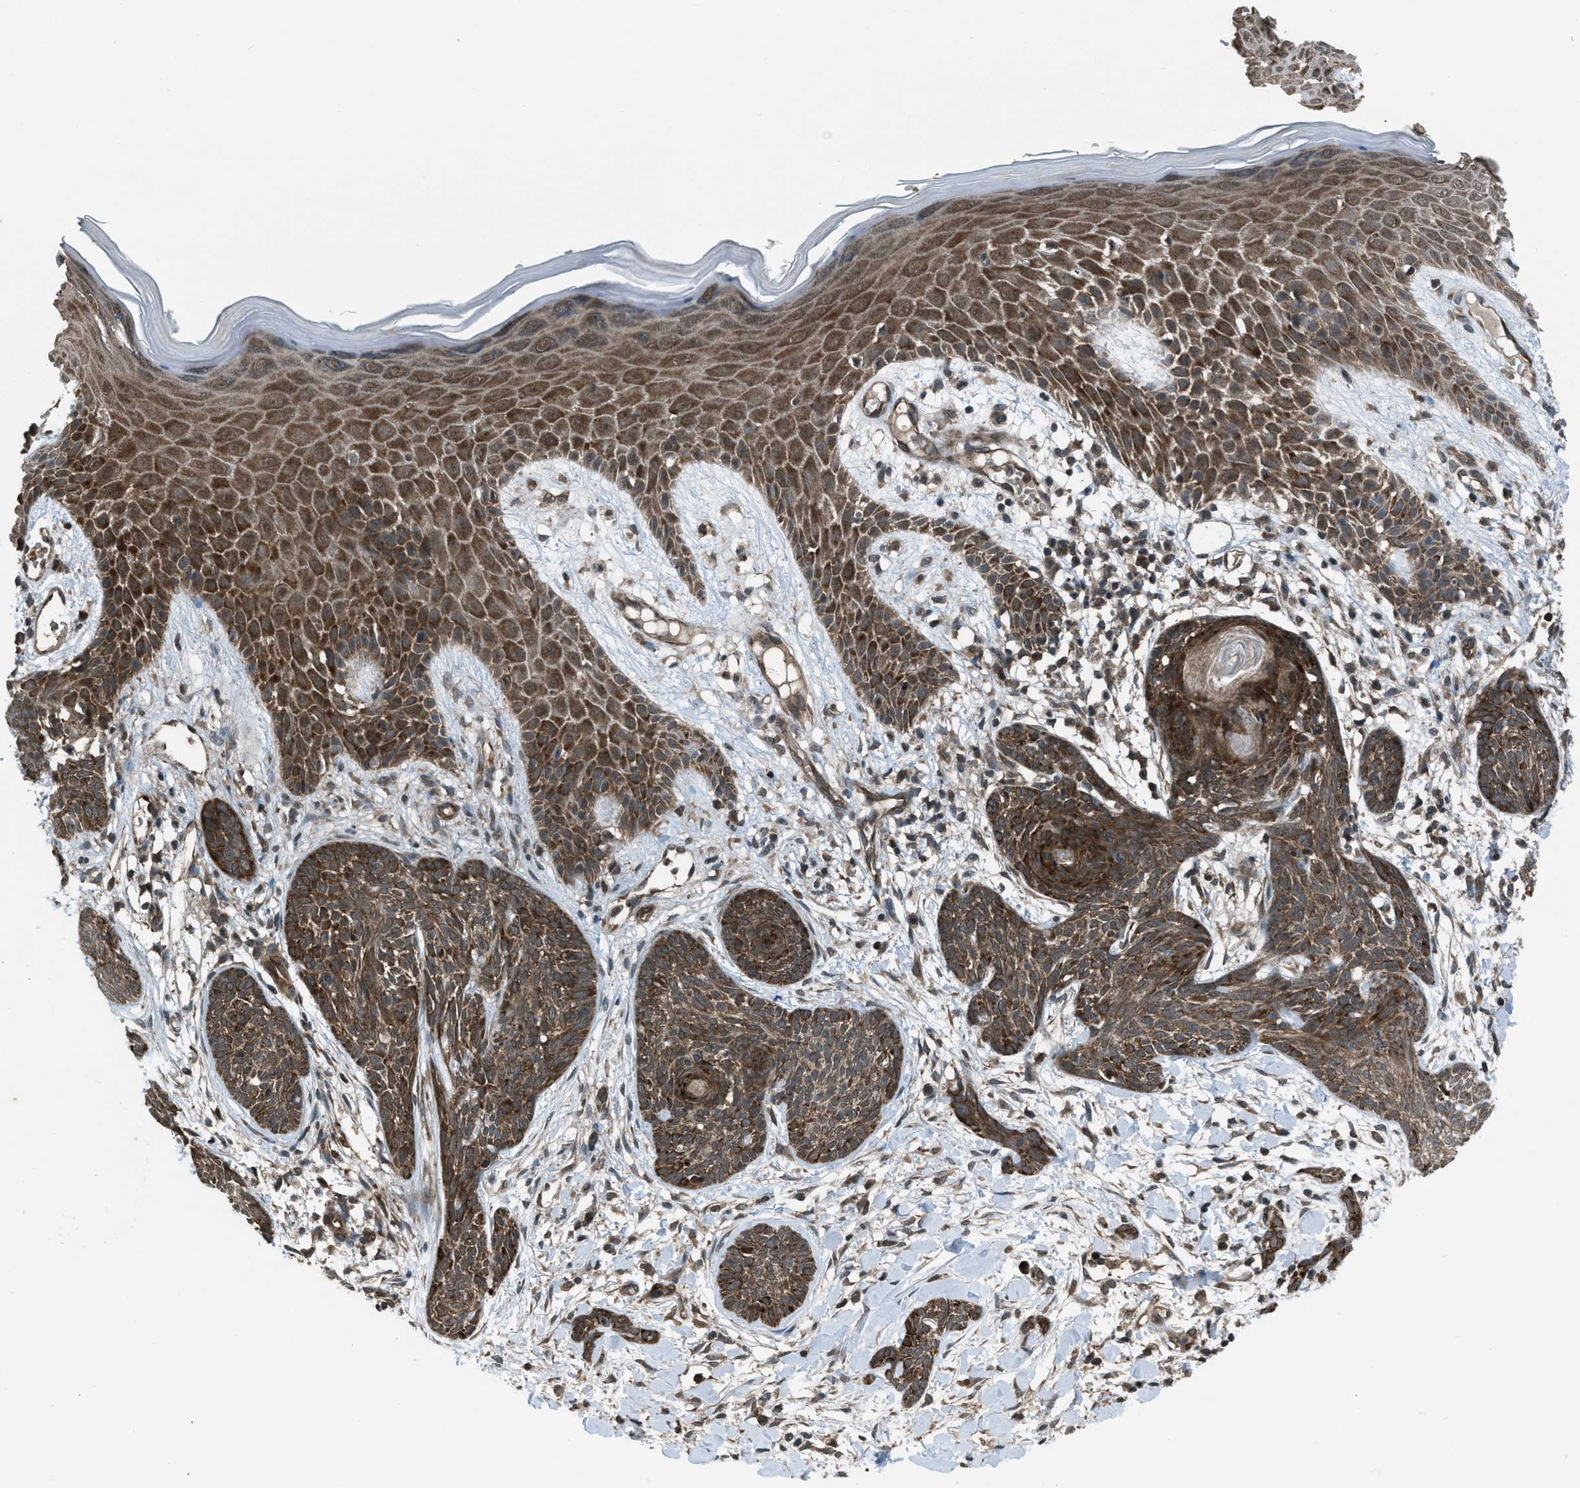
{"staining": {"intensity": "strong", "quantity": ">75%", "location": "cytoplasmic/membranous"}, "tissue": "skin cancer", "cell_type": "Tumor cells", "image_type": "cancer", "snomed": [{"axis": "morphology", "description": "Basal cell carcinoma"}, {"axis": "topography", "description": "Skin"}], "caption": "Immunohistochemical staining of skin cancer exhibits high levels of strong cytoplasmic/membranous protein staining in approximately >75% of tumor cells.", "gene": "ASAP2", "patient": {"sex": "female", "age": 59}}